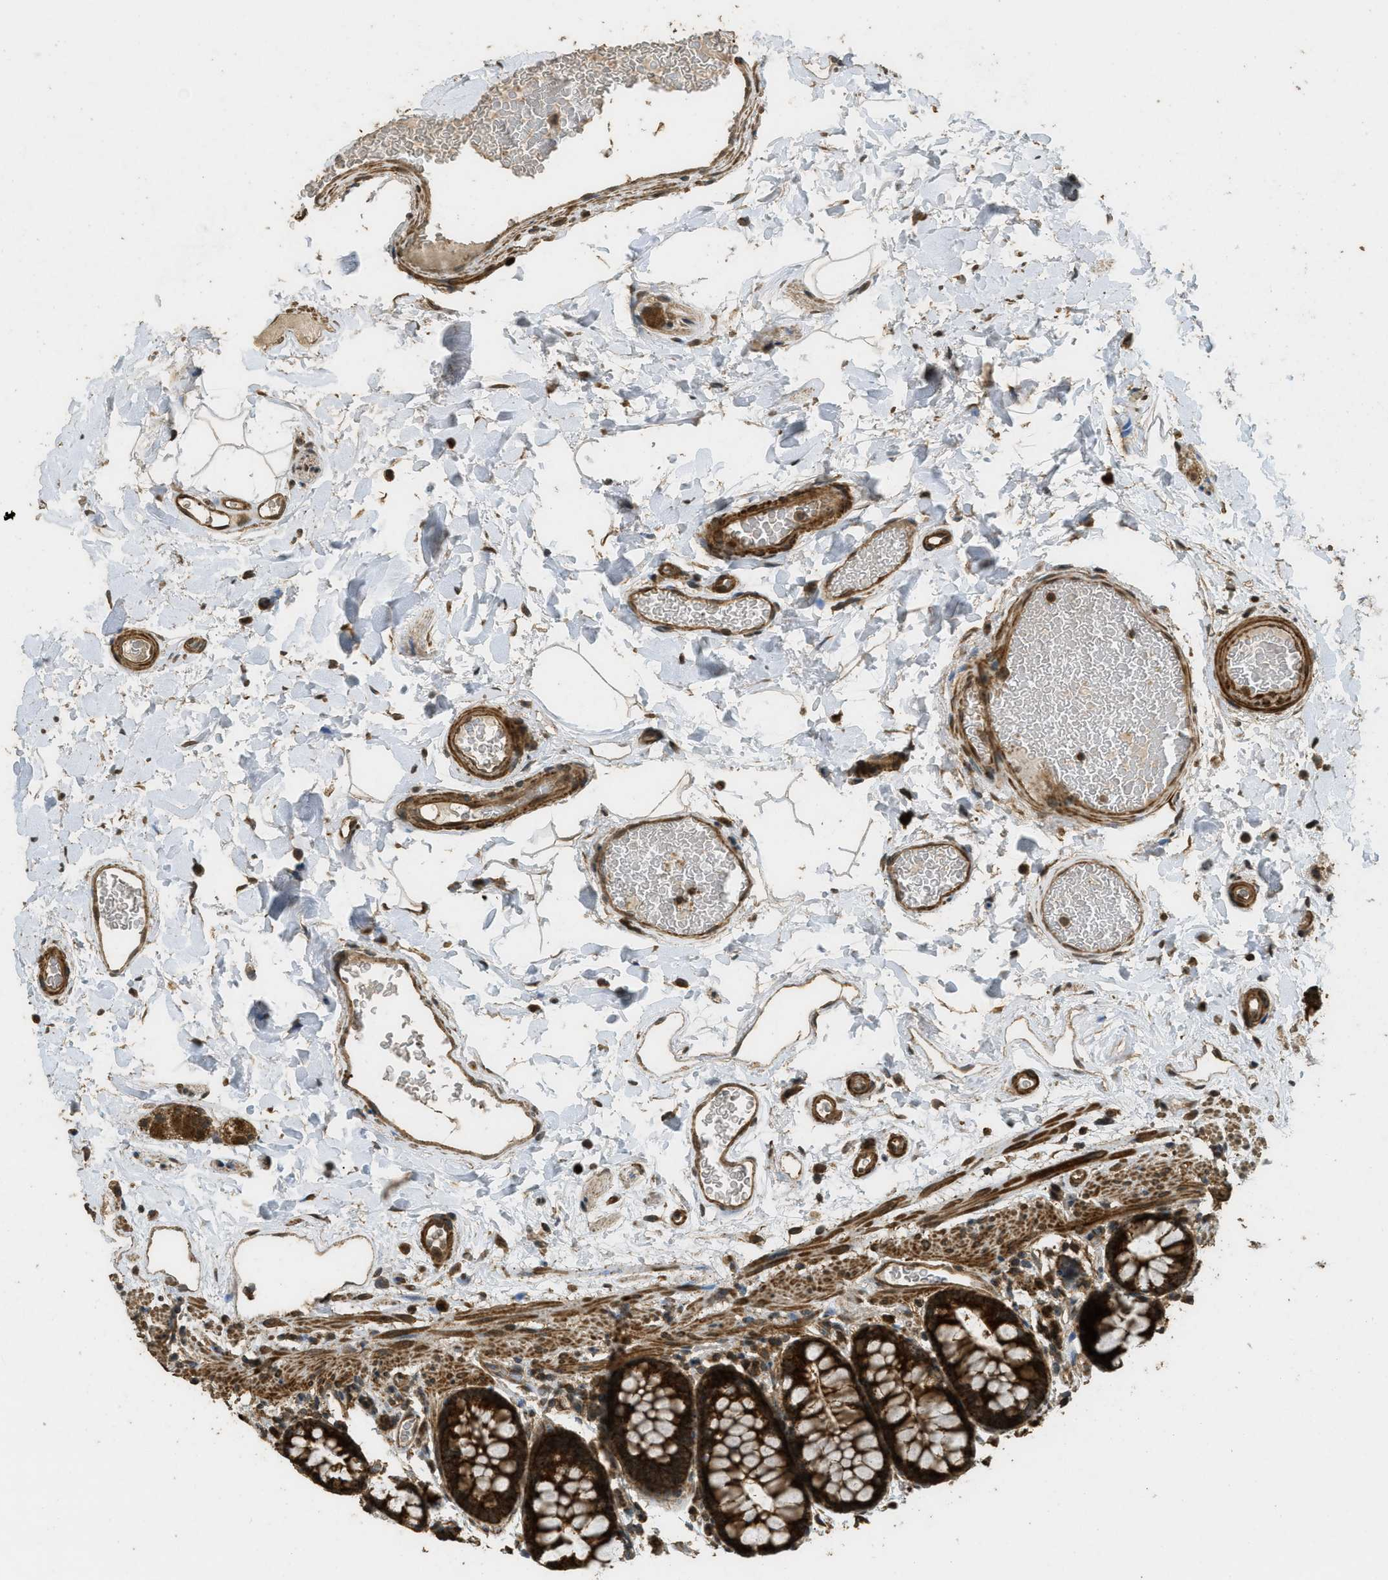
{"staining": {"intensity": "strong", "quantity": ">75%", "location": "cytoplasmic/membranous"}, "tissue": "colon", "cell_type": "Endothelial cells", "image_type": "normal", "snomed": [{"axis": "morphology", "description": "Normal tissue, NOS"}, {"axis": "topography", "description": "Colon"}], "caption": "Colon stained with DAB immunohistochemistry demonstrates high levels of strong cytoplasmic/membranous staining in approximately >75% of endothelial cells. The staining was performed using DAB (3,3'-diaminobenzidine) to visualize the protein expression in brown, while the nuclei were stained in blue with hematoxylin (Magnification: 20x).", "gene": "CTPS1", "patient": {"sex": "female", "age": 80}}